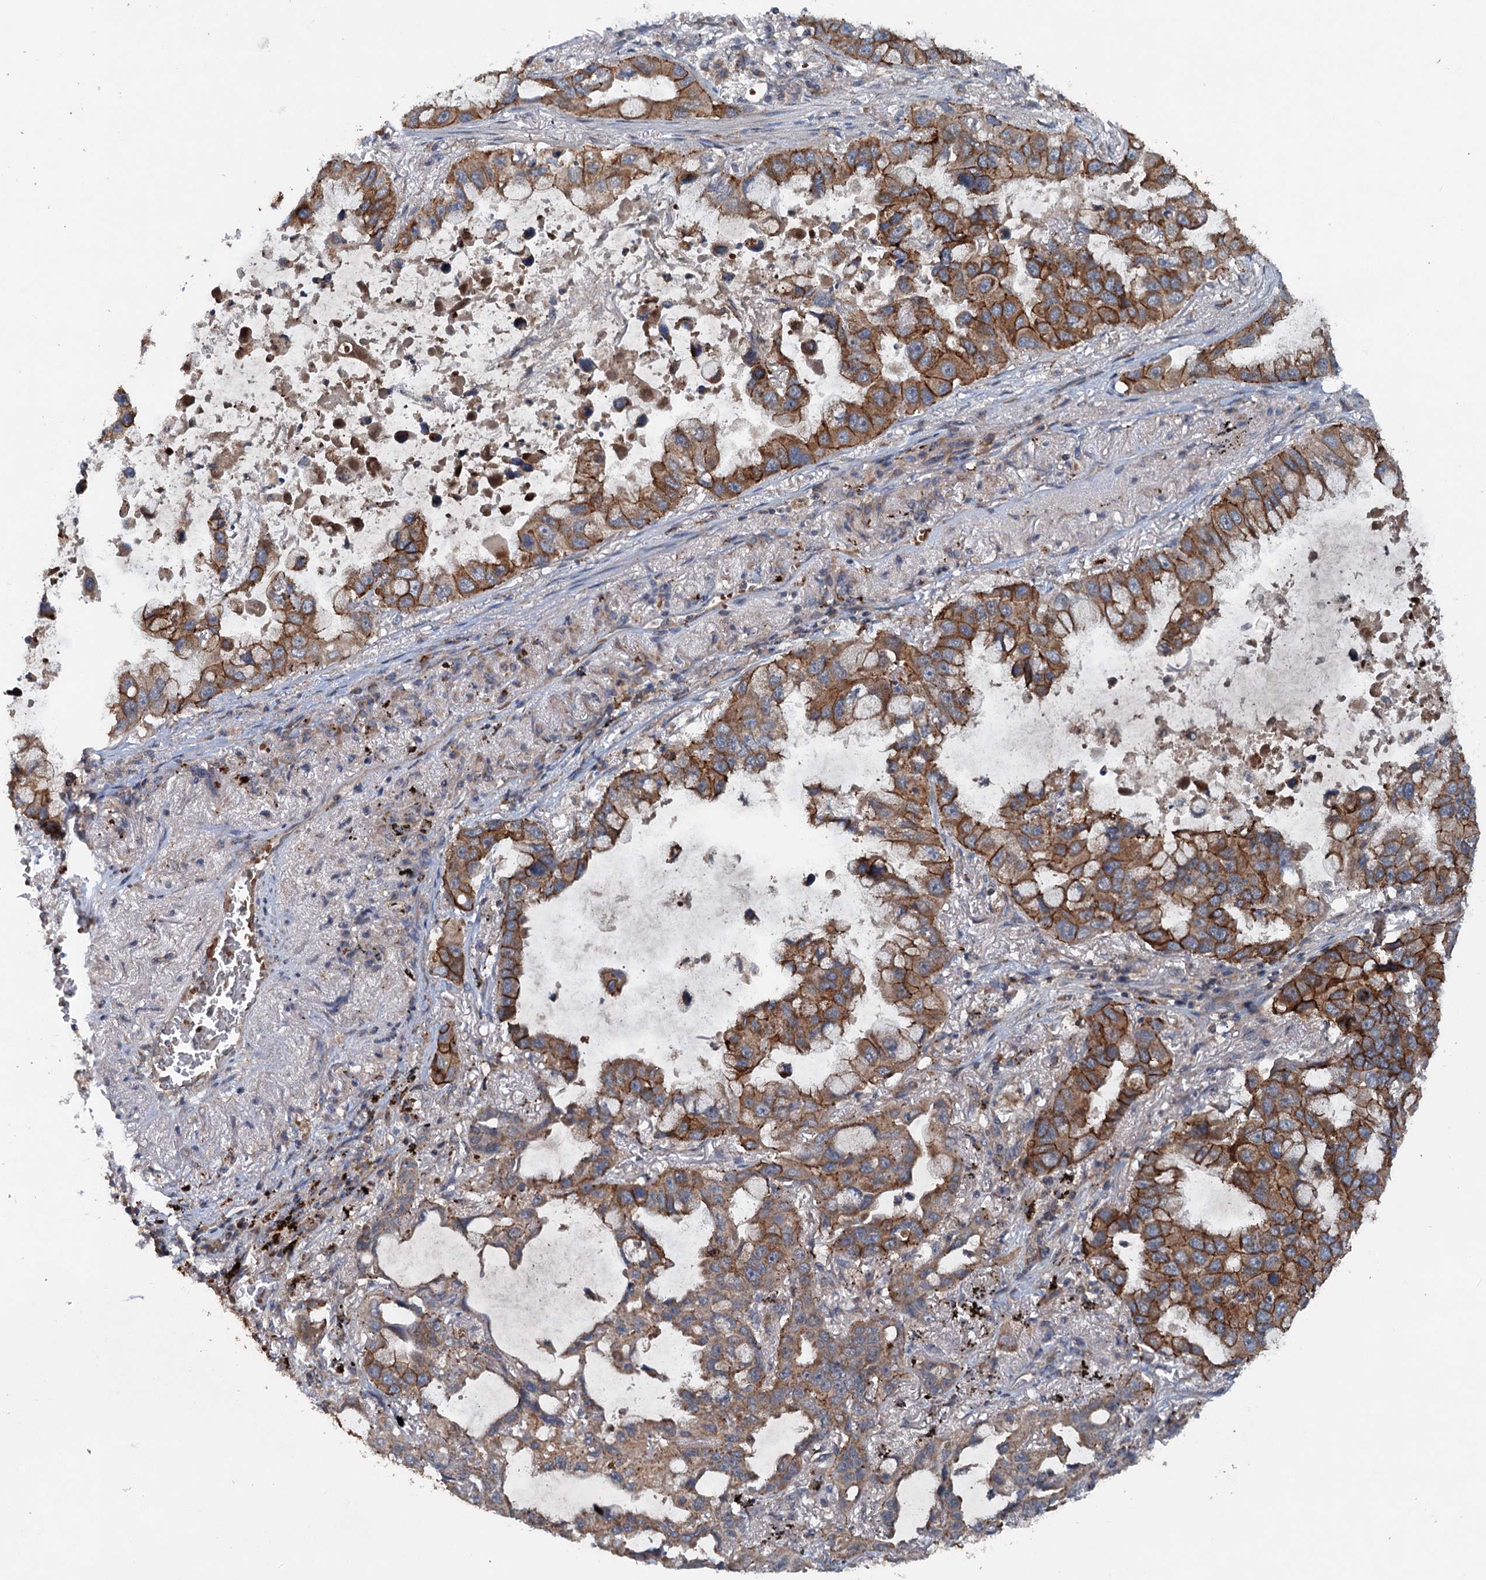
{"staining": {"intensity": "moderate", "quantity": ">75%", "location": "cytoplasmic/membranous"}, "tissue": "lung cancer", "cell_type": "Tumor cells", "image_type": "cancer", "snomed": [{"axis": "morphology", "description": "Adenocarcinoma, NOS"}, {"axis": "topography", "description": "Lung"}], "caption": "This micrograph shows lung cancer (adenocarcinoma) stained with immunohistochemistry (IHC) to label a protein in brown. The cytoplasmic/membranous of tumor cells show moderate positivity for the protein. Nuclei are counter-stained blue.", "gene": "N4BP2L2", "patient": {"sex": "male", "age": 64}}